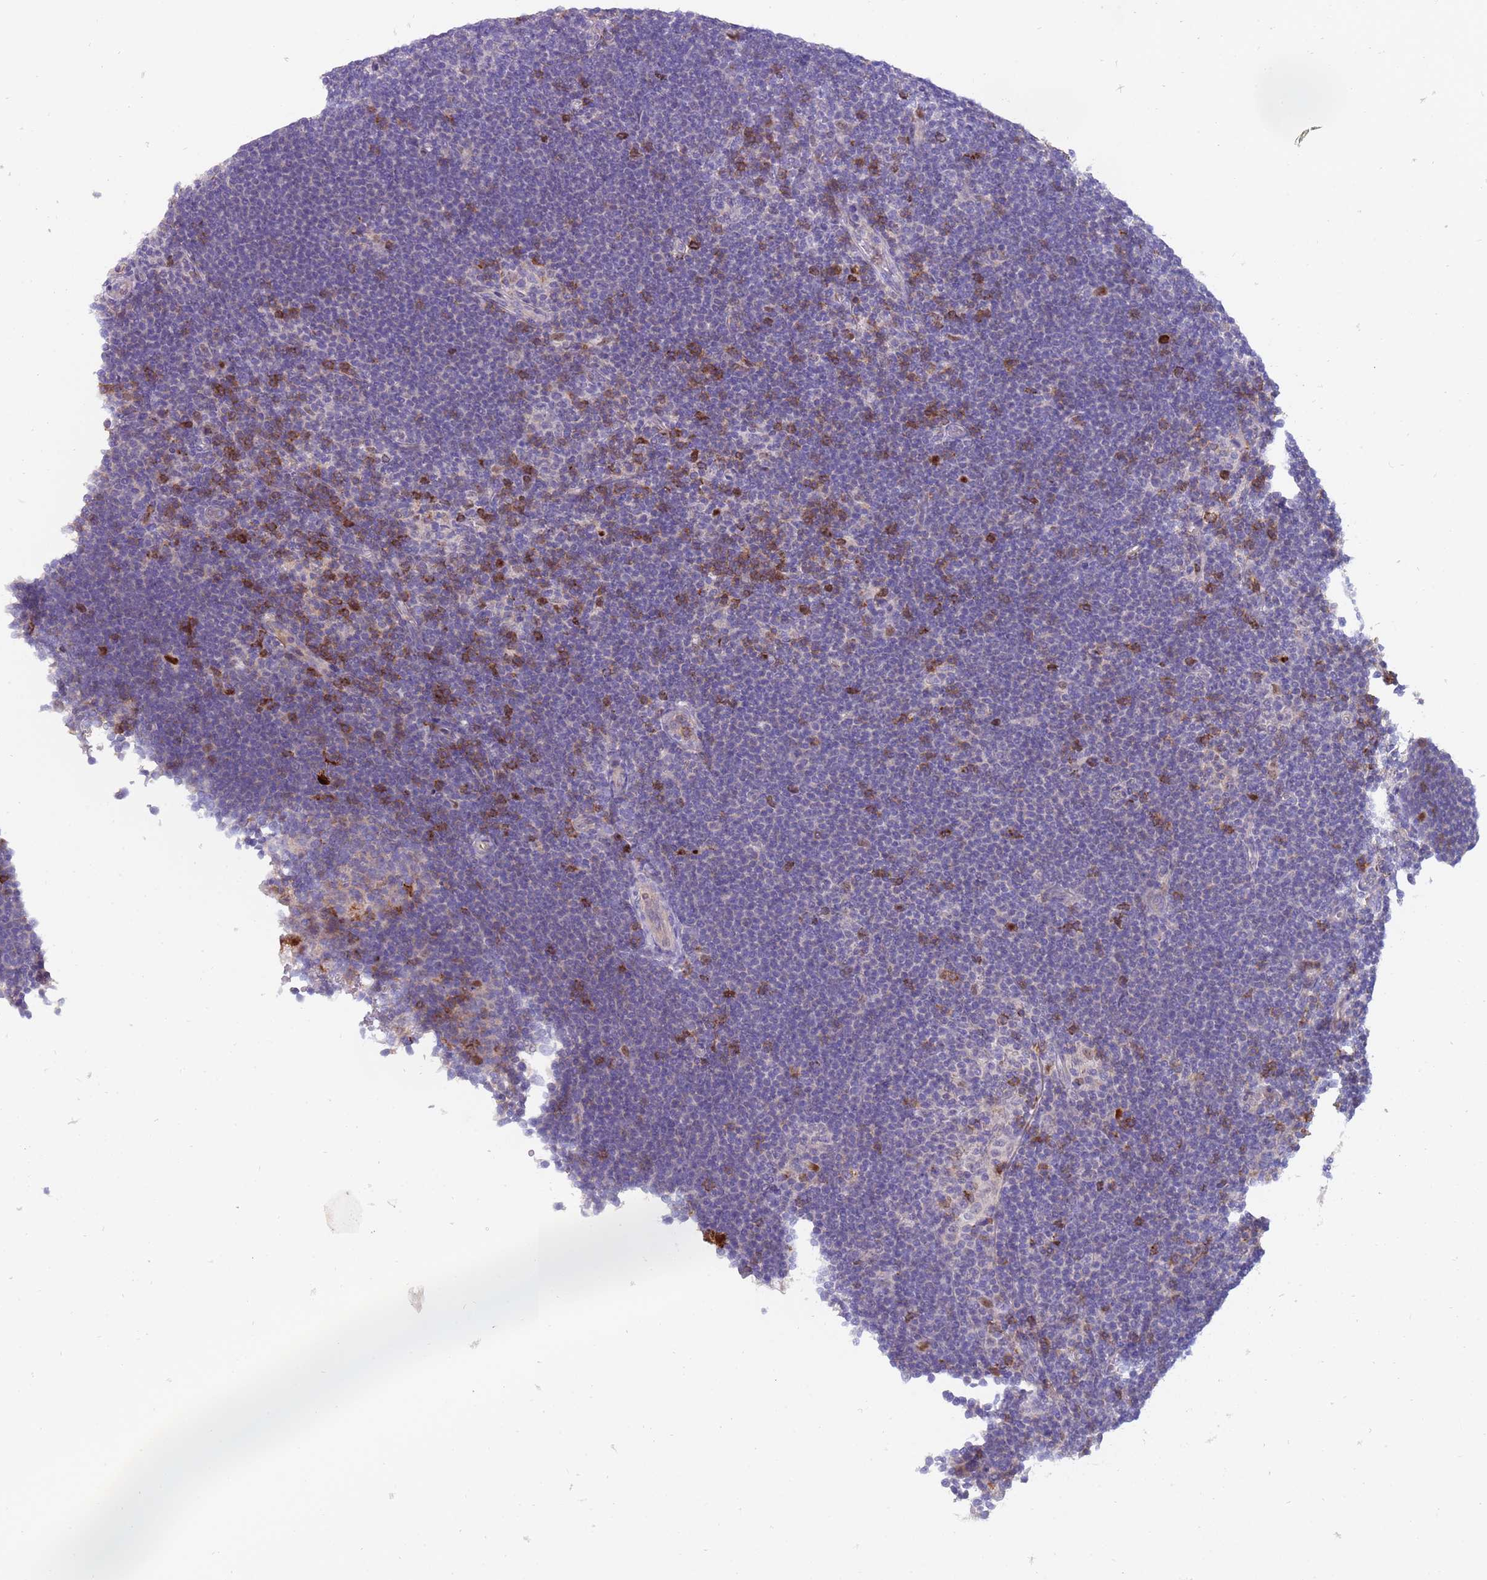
{"staining": {"intensity": "negative", "quantity": "none", "location": "none"}, "tissue": "lymphoma", "cell_type": "Tumor cells", "image_type": "cancer", "snomed": [{"axis": "morphology", "description": "Hodgkin's disease, NOS"}, {"axis": "topography", "description": "Lymph node"}], "caption": "Hodgkin's disease was stained to show a protein in brown. There is no significant positivity in tumor cells.", "gene": "STK25", "patient": {"sex": "female", "age": 57}}